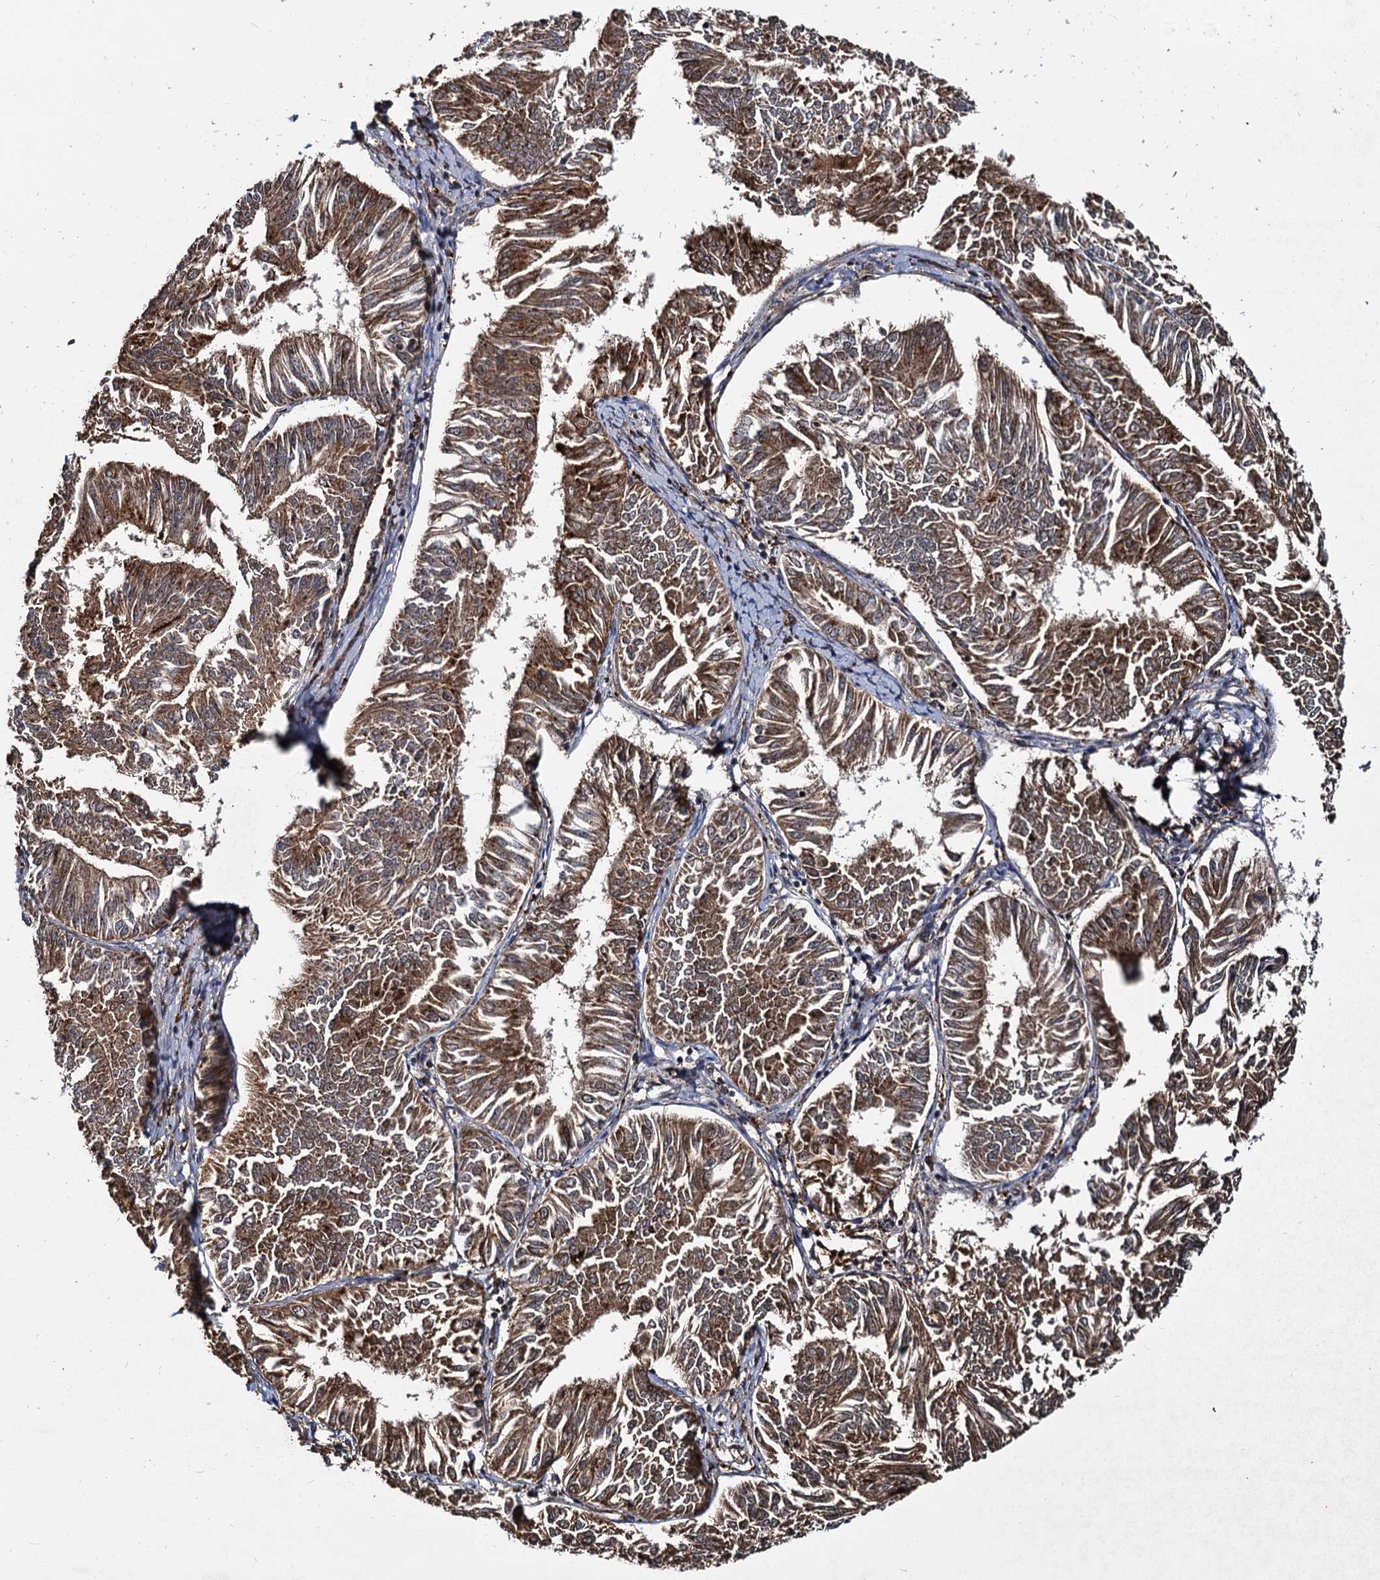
{"staining": {"intensity": "moderate", "quantity": ">75%", "location": "cytoplasmic/membranous"}, "tissue": "endometrial cancer", "cell_type": "Tumor cells", "image_type": "cancer", "snomed": [{"axis": "morphology", "description": "Adenocarcinoma, NOS"}, {"axis": "topography", "description": "Endometrium"}], "caption": "Moderate cytoplasmic/membranous positivity for a protein is identified in approximately >75% of tumor cells of endometrial cancer using immunohistochemistry.", "gene": "CEP192", "patient": {"sex": "female", "age": 58}}